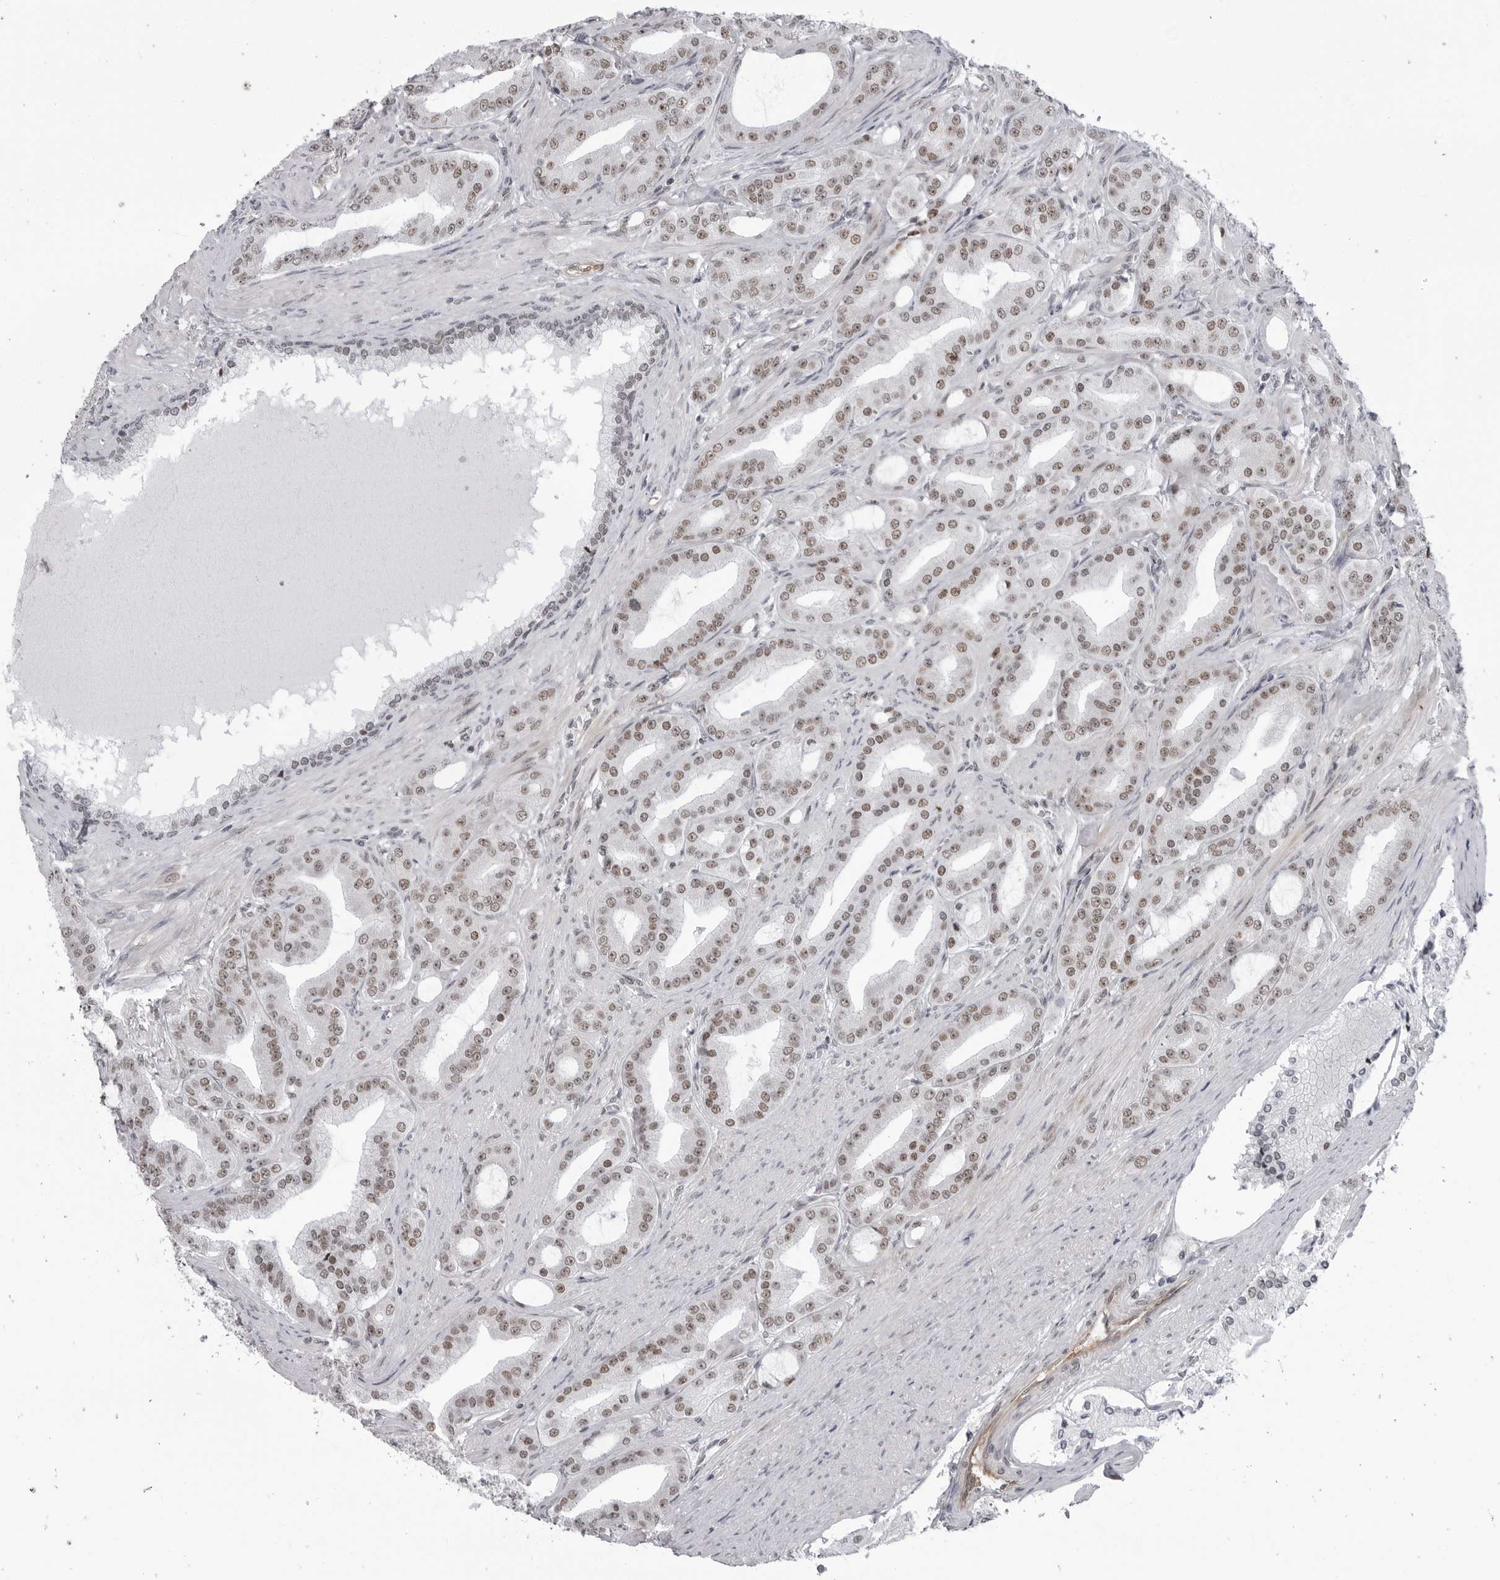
{"staining": {"intensity": "moderate", "quantity": ">75%", "location": "nuclear"}, "tissue": "prostate cancer", "cell_type": "Tumor cells", "image_type": "cancer", "snomed": [{"axis": "morphology", "description": "Adenocarcinoma, High grade"}, {"axis": "topography", "description": "Prostate"}], "caption": "Prostate high-grade adenocarcinoma was stained to show a protein in brown. There is medium levels of moderate nuclear expression in about >75% of tumor cells. (DAB IHC with brightfield microscopy, high magnification).", "gene": "RNF26", "patient": {"sex": "male", "age": 60}}